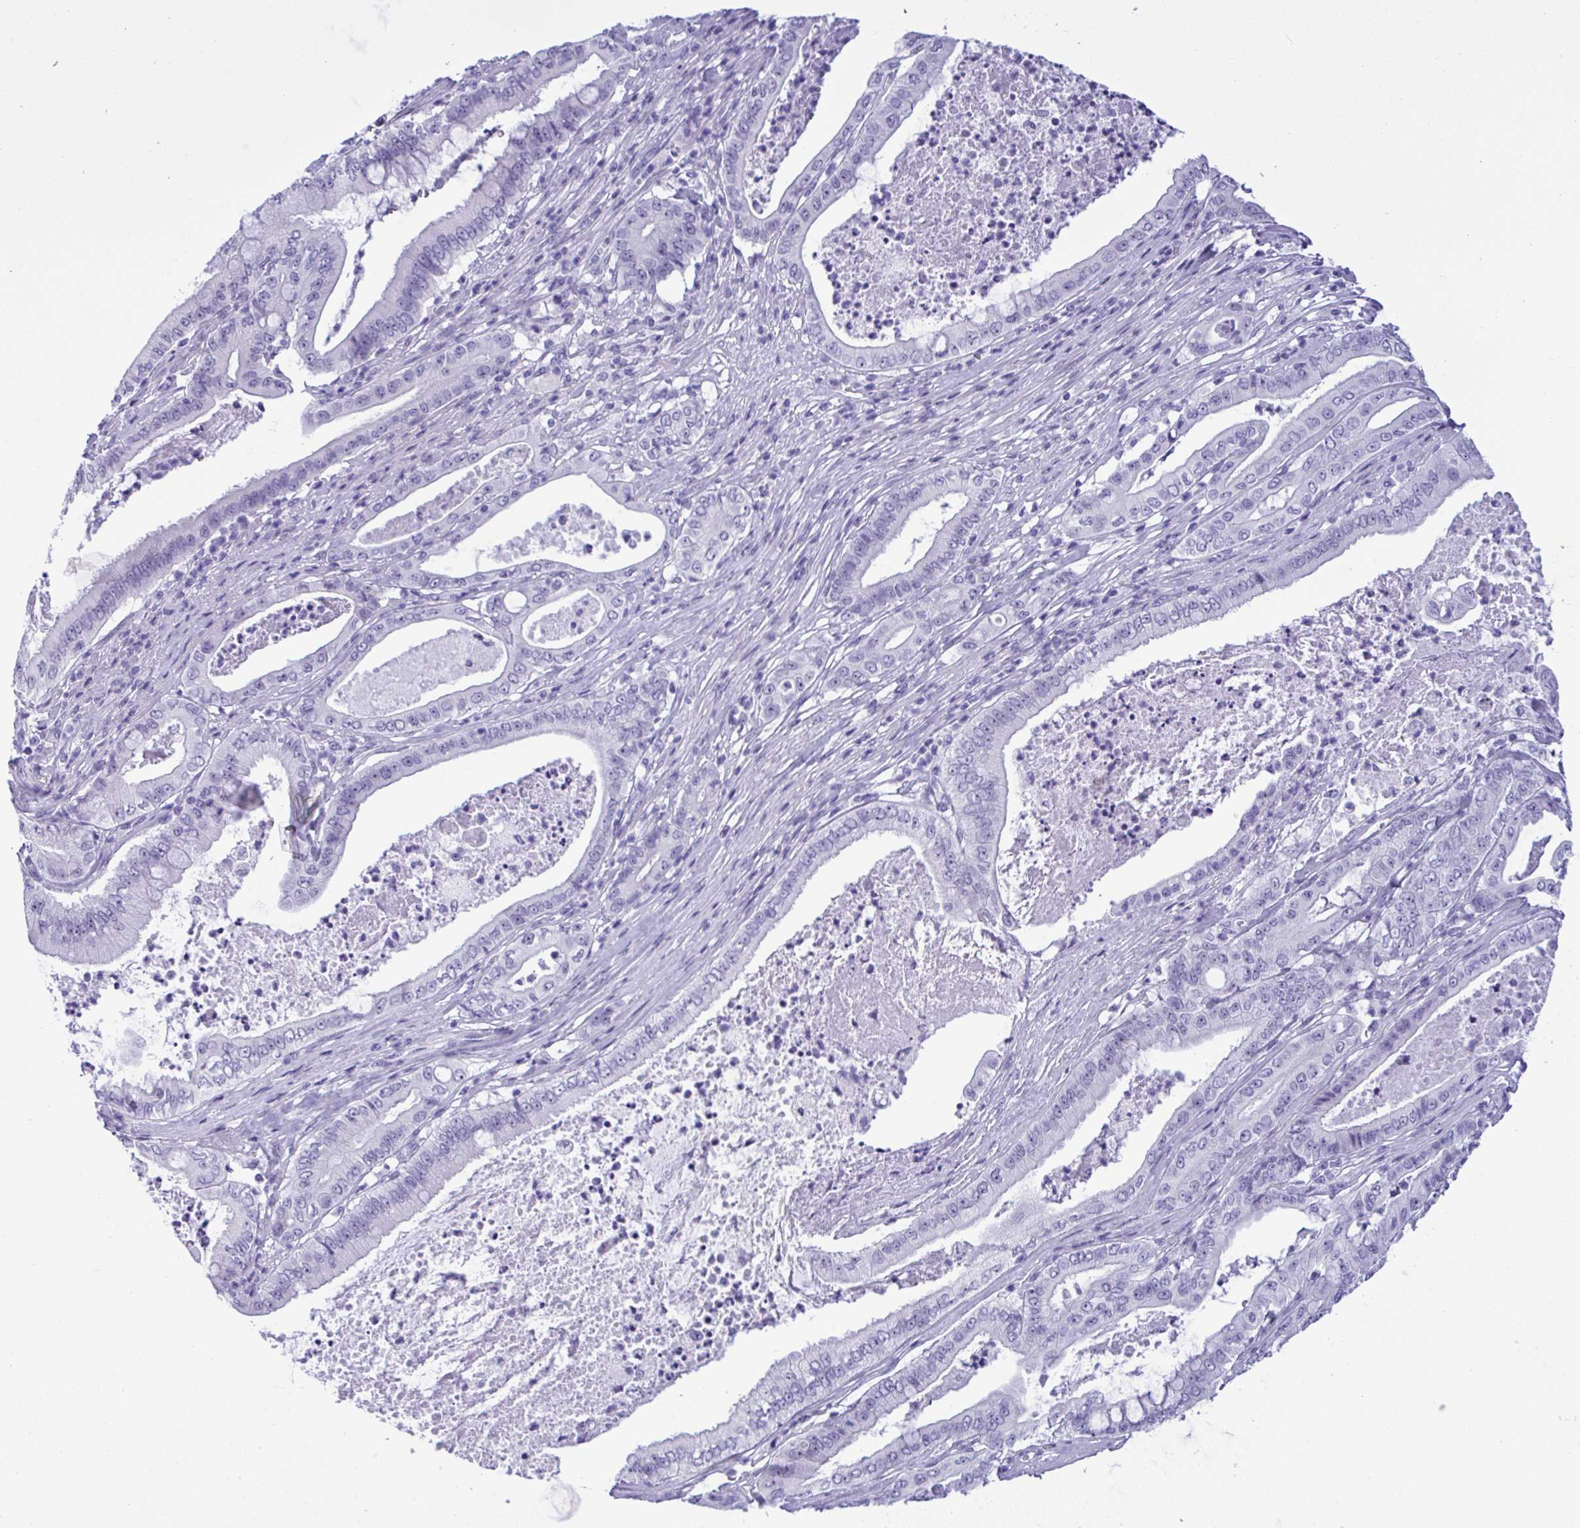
{"staining": {"intensity": "negative", "quantity": "none", "location": "none"}, "tissue": "pancreatic cancer", "cell_type": "Tumor cells", "image_type": "cancer", "snomed": [{"axis": "morphology", "description": "Adenocarcinoma, NOS"}, {"axis": "topography", "description": "Pancreas"}], "caption": "The photomicrograph demonstrates no significant expression in tumor cells of pancreatic cancer.", "gene": "YBX2", "patient": {"sex": "male", "age": 71}}